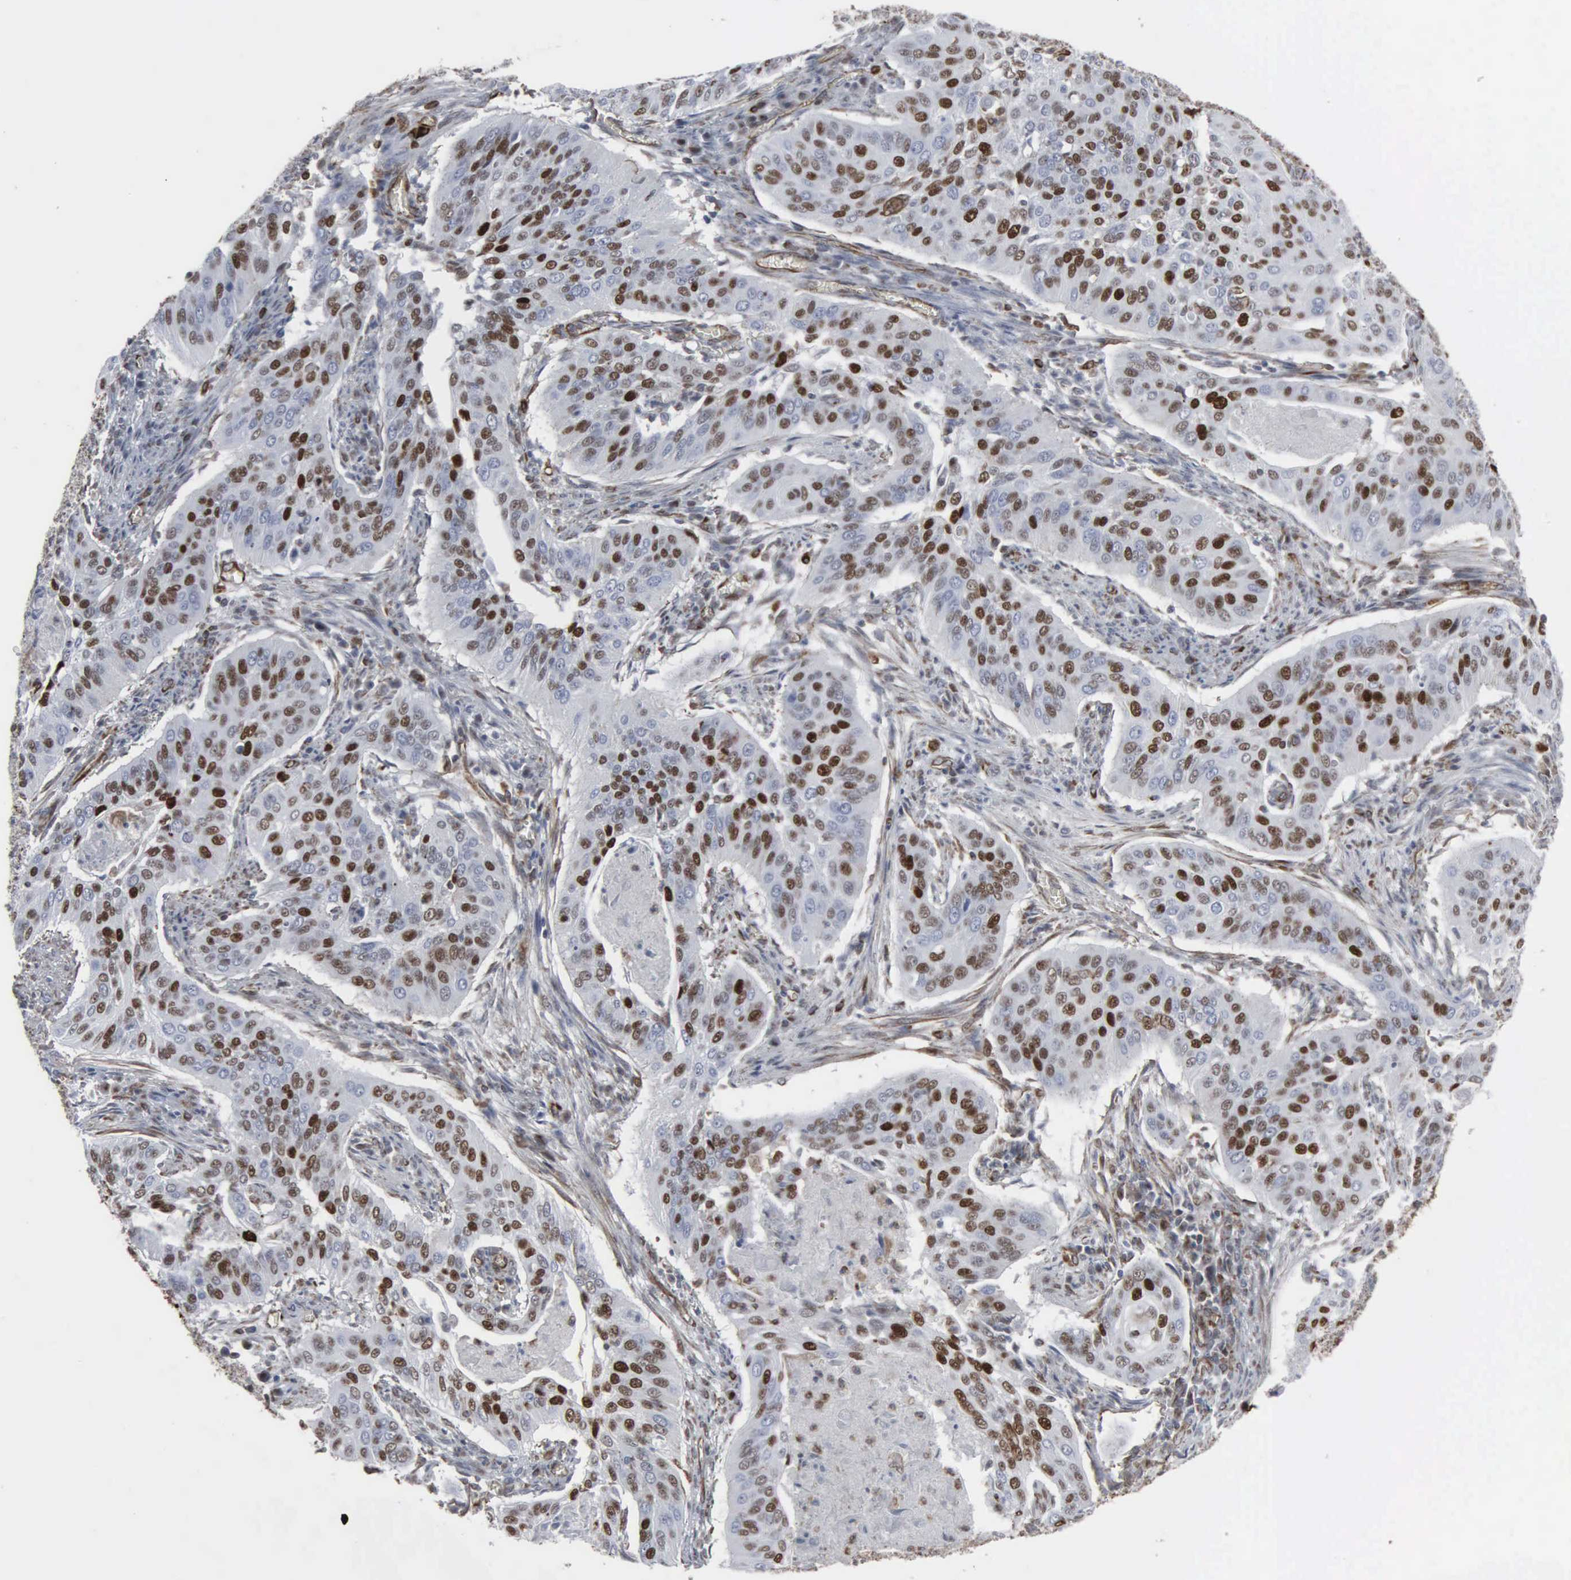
{"staining": {"intensity": "strong", "quantity": "25%-75%", "location": "nuclear"}, "tissue": "cervical cancer", "cell_type": "Tumor cells", "image_type": "cancer", "snomed": [{"axis": "morphology", "description": "Squamous cell carcinoma, NOS"}, {"axis": "topography", "description": "Cervix"}], "caption": "Tumor cells show strong nuclear expression in approximately 25%-75% of cells in squamous cell carcinoma (cervical).", "gene": "CCNE1", "patient": {"sex": "female", "age": 39}}